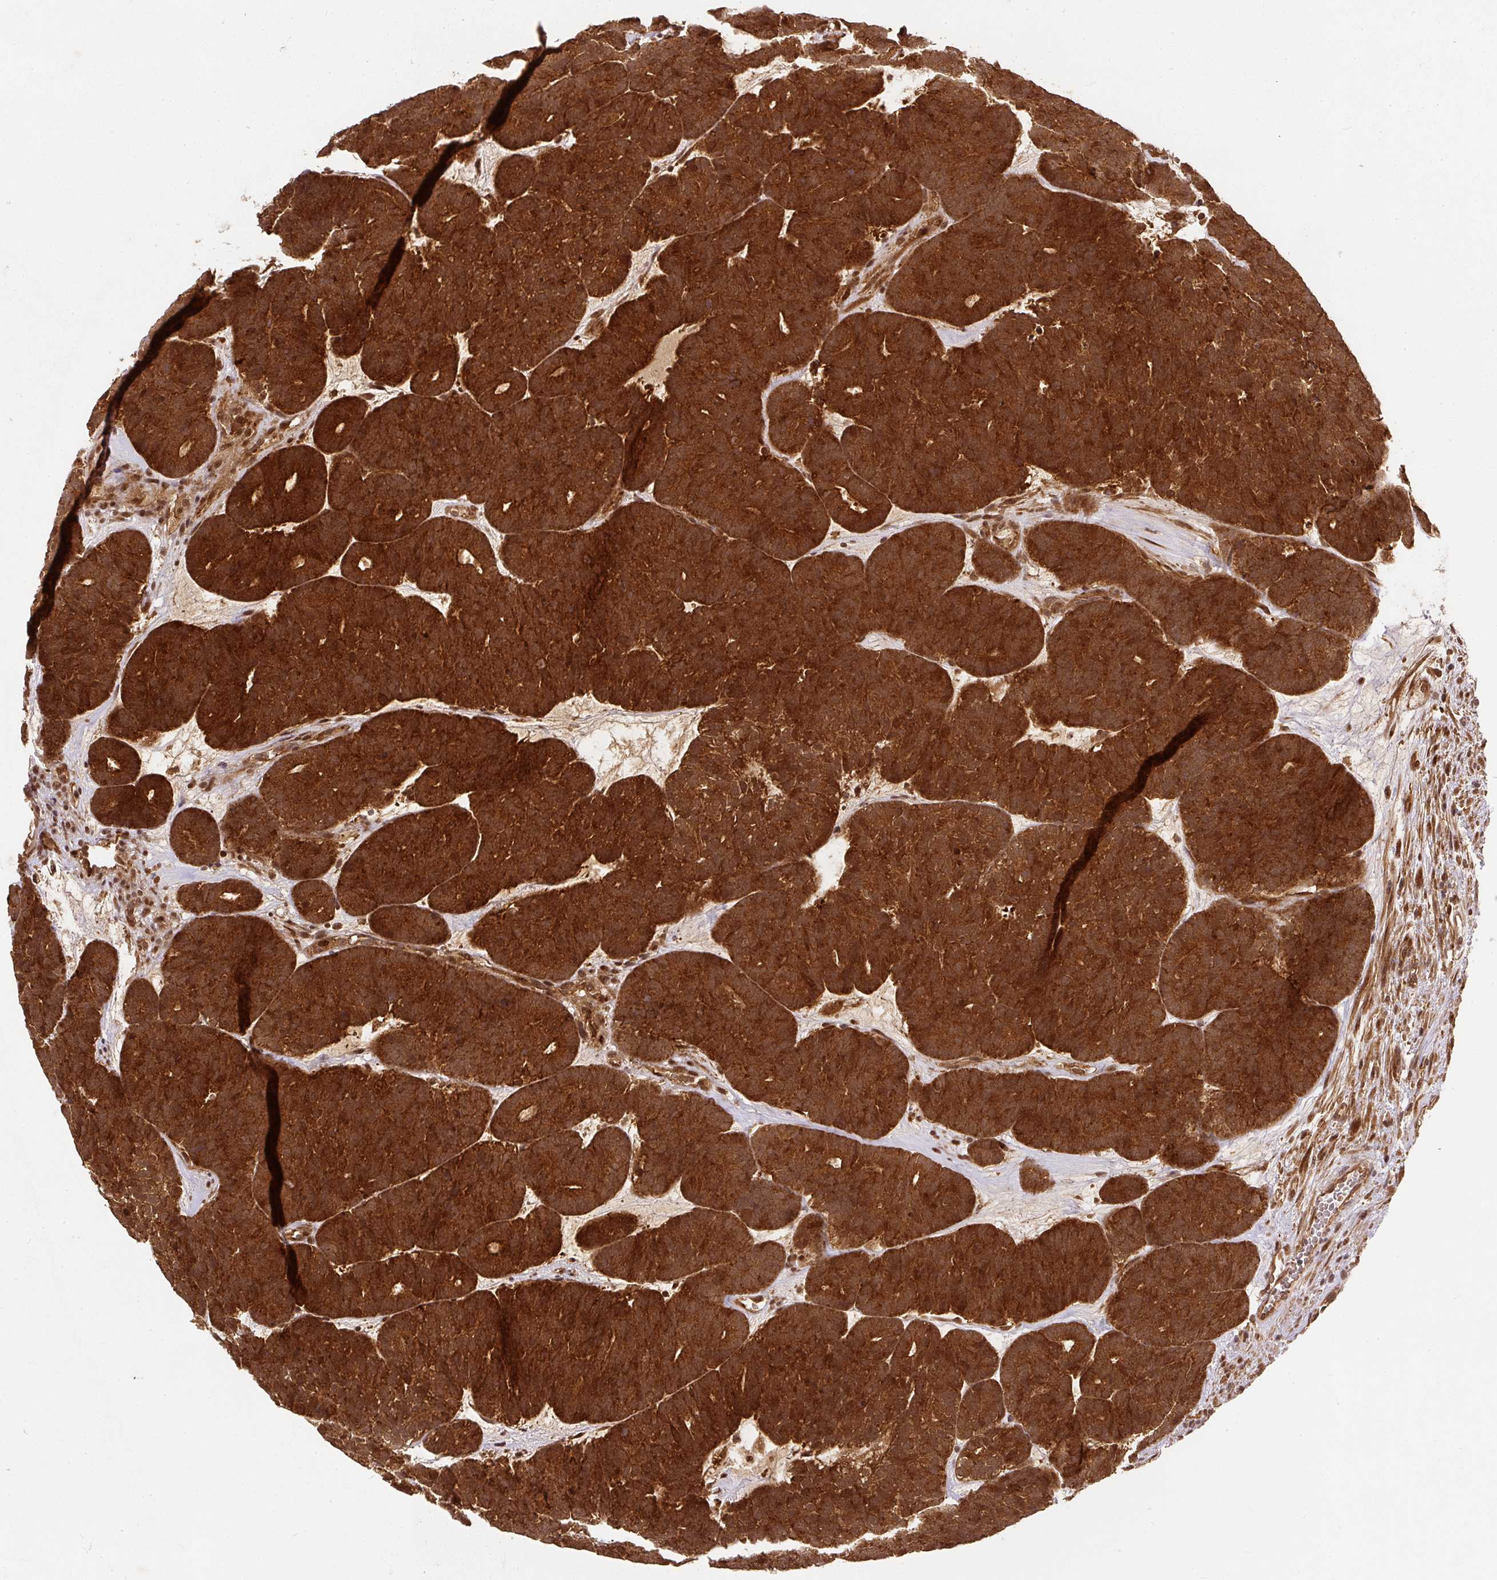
{"staining": {"intensity": "strong", "quantity": ">75%", "location": "cytoplasmic/membranous,nuclear"}, "tissue": "head and neck cancer", "cell_type": "Tumor cells", "image_type": "cancer", "snomed": [{"axis": "morphology", "description": "Adenocarcinoma, NOS"}, {"axis": "topography", "description": "Head-Neck"}], "caption": "This is an image of IHC staining of adenocarcinoma (head and neck), which shows strong positivity in the cytoplasmic/membranous and nuclear of tumor cells.", "gene": "PSMD1", "patient": {"sex": "female", "age": 81}}